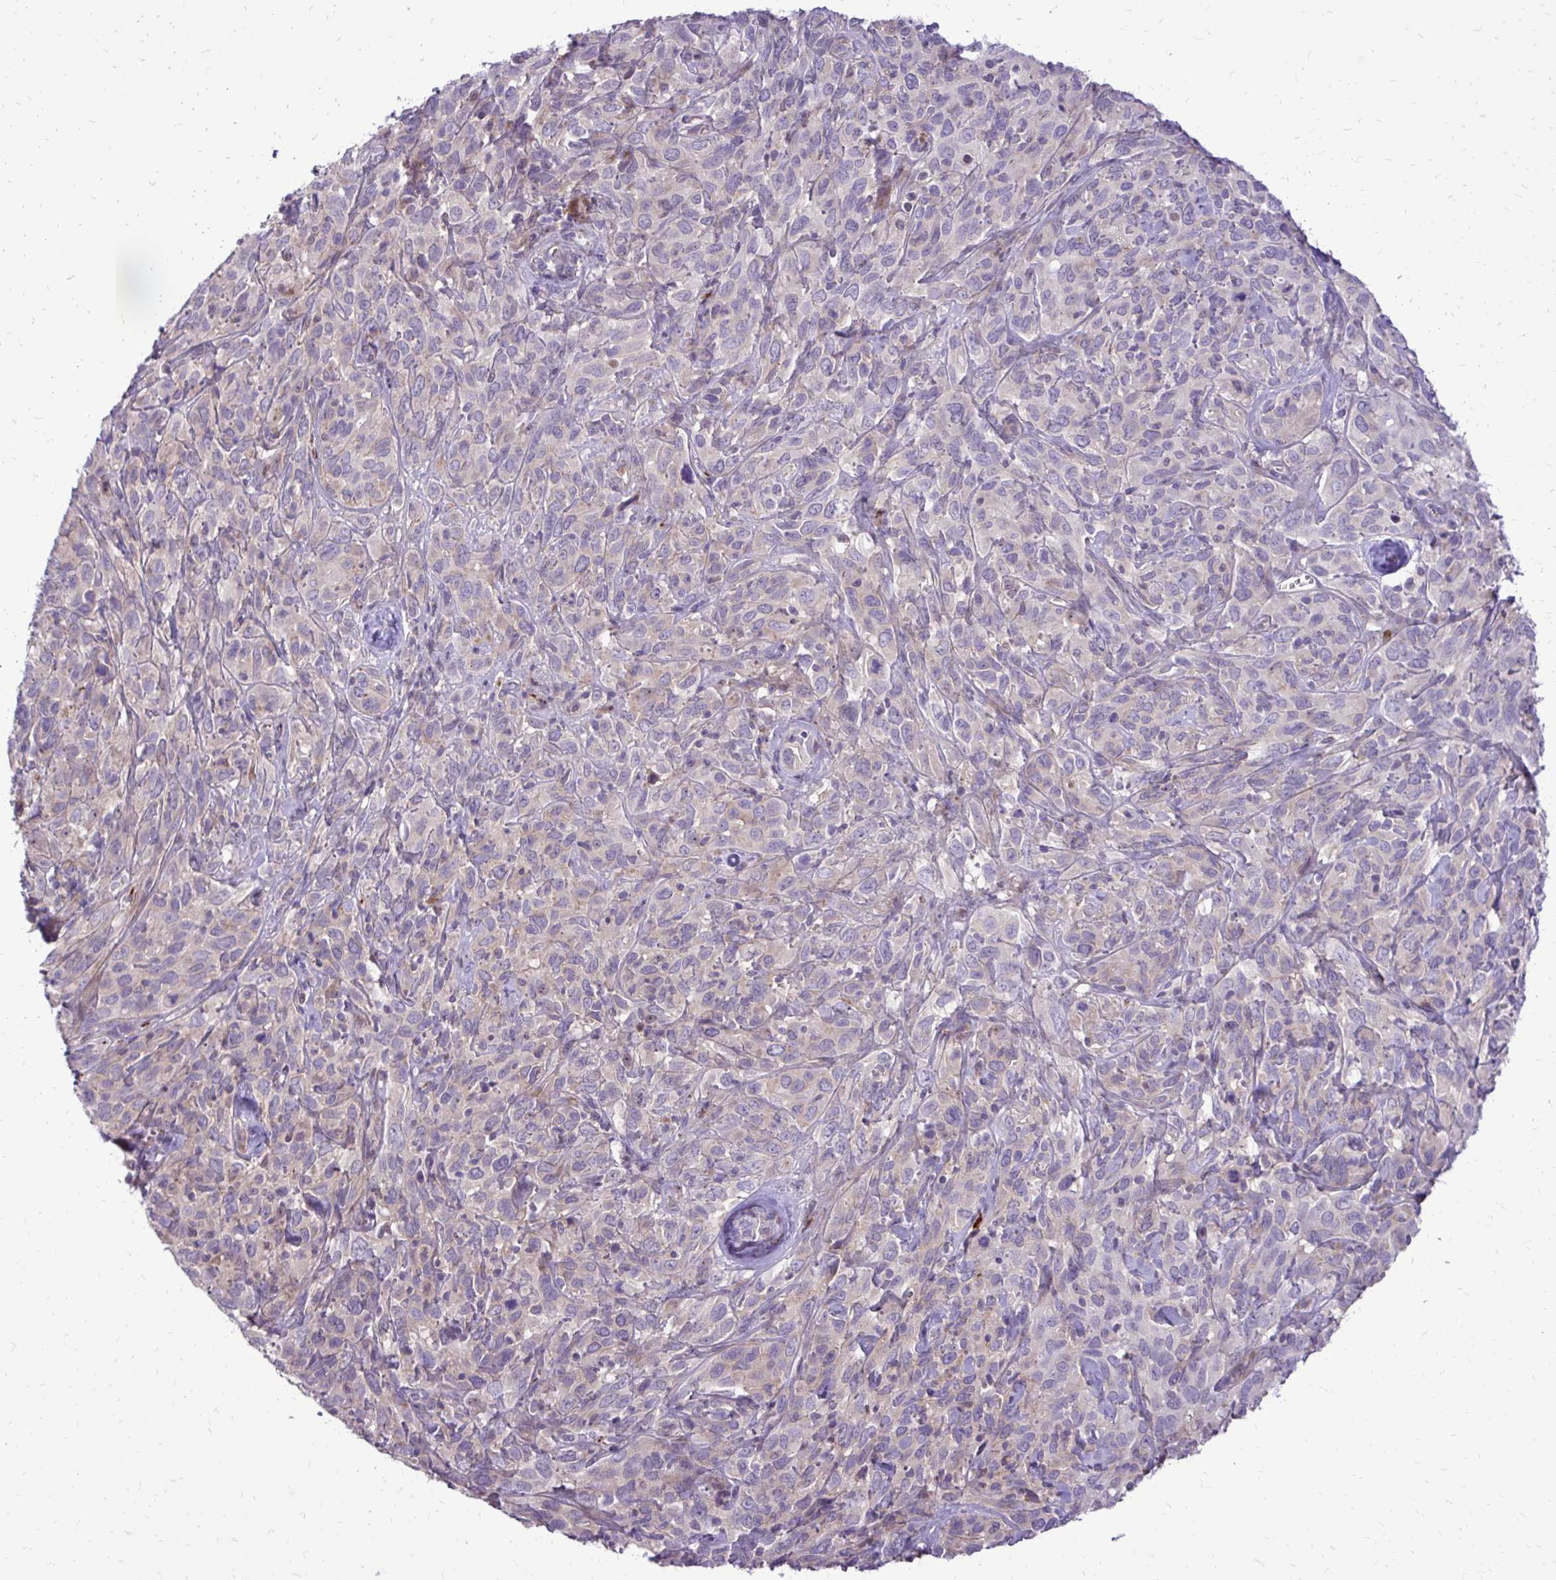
{"staining": {"intensity": "weak", "quantity": "<25%", "location": "cytoplasmic/membranous"}, "tissue": "cervical cancer", "cell_type": "Tumor cells", "image_type": "cancer", "snomed": [{"axis": "morphology", "description": "Normal tissue, NOS"}, {"axis": "morphology", "description": "Squamous cell carcinoma, NOS"}, {"axis": "topography", "description": "Cervix"}], "caption": "This is an IHC photomicrograph of human squamous cell carcinoma (cervical). There is no staining in tumor cells.", "gene": "ABCC3", "patient": {"sex": "female", "age": 51}}